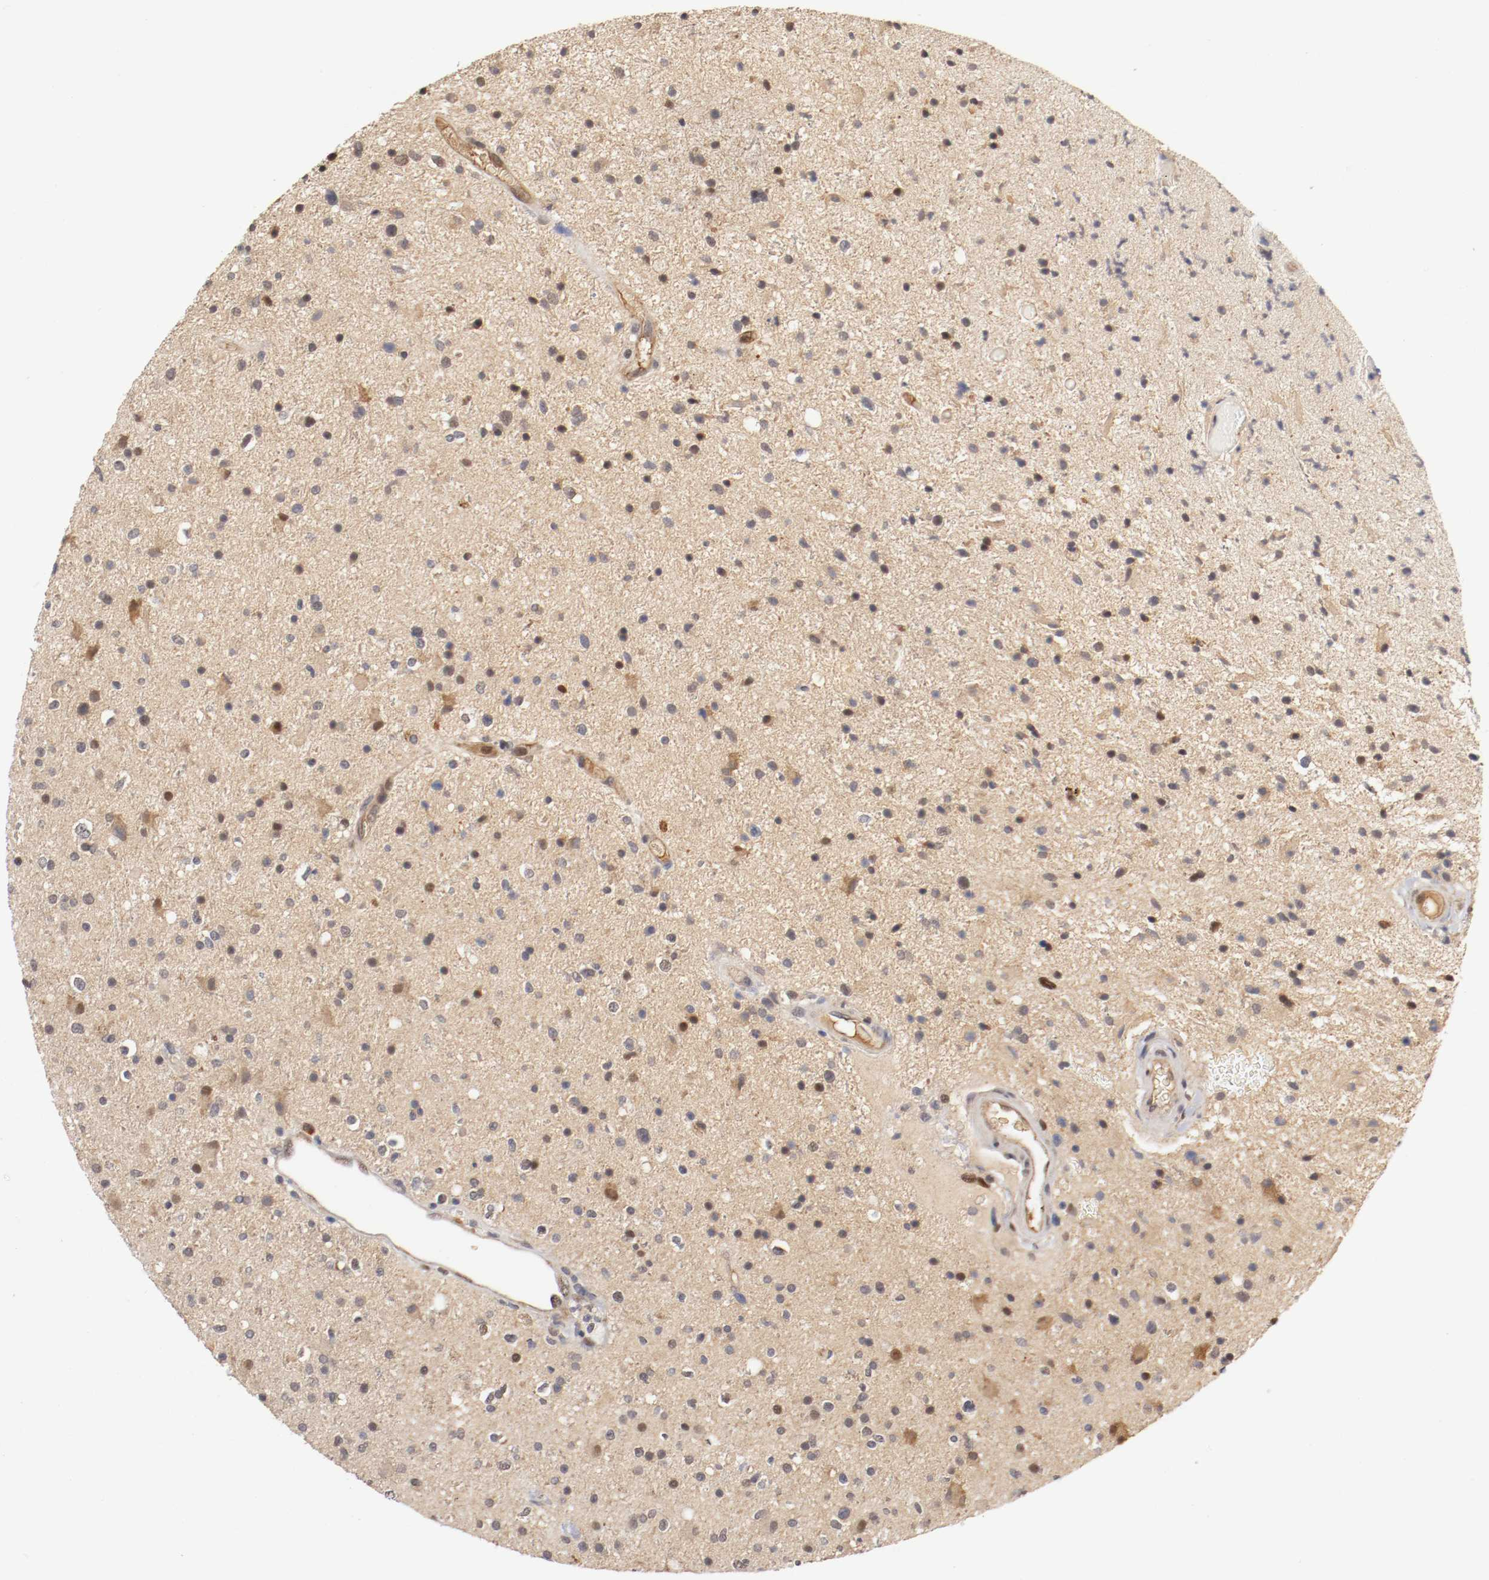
{"staining": {"intensity": "weak", "quantity": "25%-75%", "location": "cytoplasmic/membranous,nuclear"}, "tissue": "glioma", "cell_type": "Tumor cells", "image_type": "cancer", "snomed": [{"axis": "morphology", "description": "Glioma, malignant, High grade"}, {"axis": "topography", "description": "Brain"}], "caption": "The image reveals staining of glioma, revealing weak cytoplasmic/membranous and nuclear protein positivity (brown color) within tumor cells.", "gene": "DNMT3B", "patient": {"sex": "male", "age": 33}}